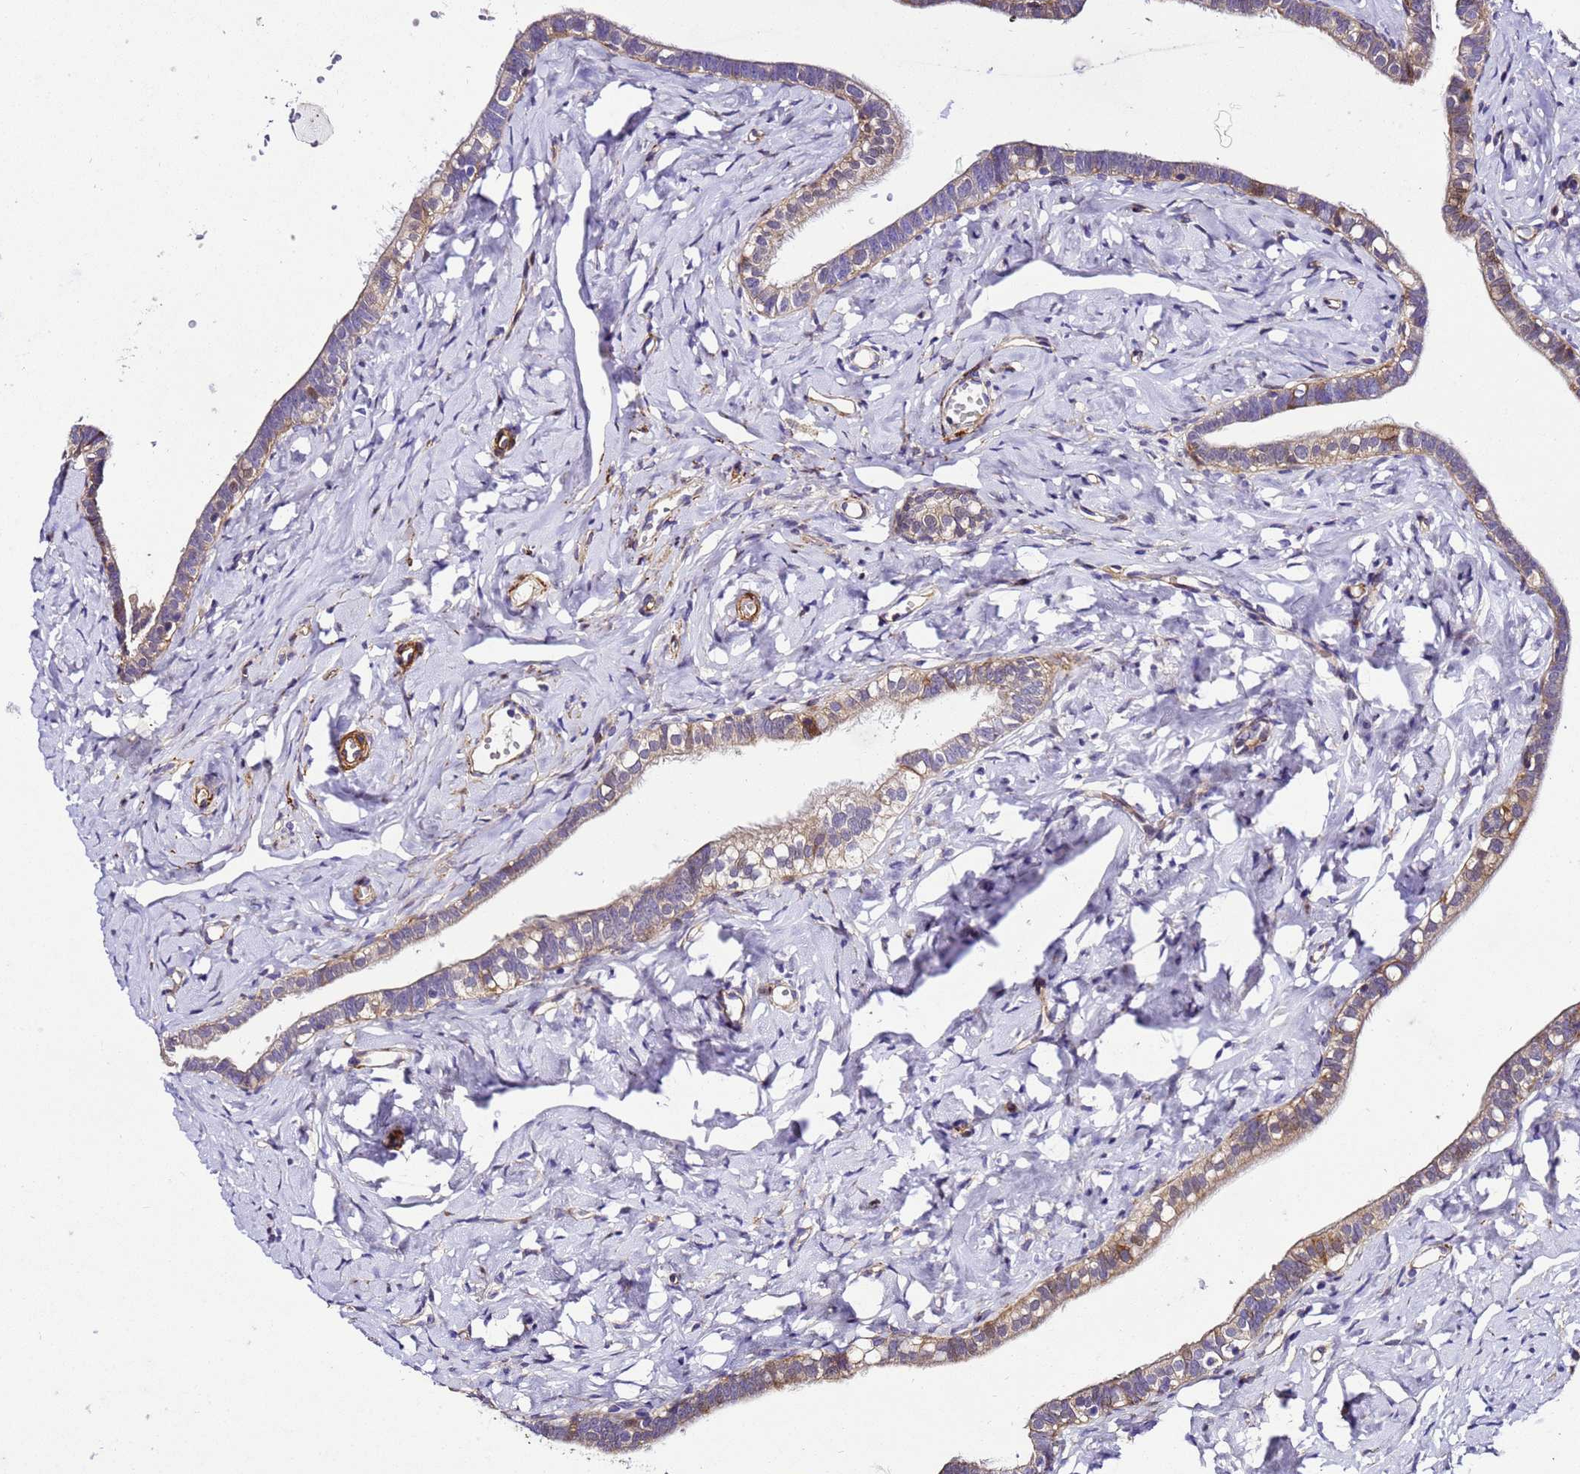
{"staining": {"intensity": "weak", "quantity": "25%-75%", "location": "cytoplasmic/membranous"}, "tissue": "fallopian tube", "cell_type": "Glandular cells", "image_type": "normal", "snomed": [{"axis": "morphology", "description": "Normal tissue, NOS"}, {"axis": "topography", "description": "Fallopian tube"}], "caption": "Immunohistochemistry of normal fallopian tube shows low levels of weak cytoplasmic/membranous positivity in about 25%-75% of glandular cells. The staining was performed using DAB (3,3'-diaminobenzidine), with brown indicating positive protein expression. Nuclei are stained blue with hematoxylin.", "gene": "ZNF417", "patient": {"sex": "female", "age": 66}}